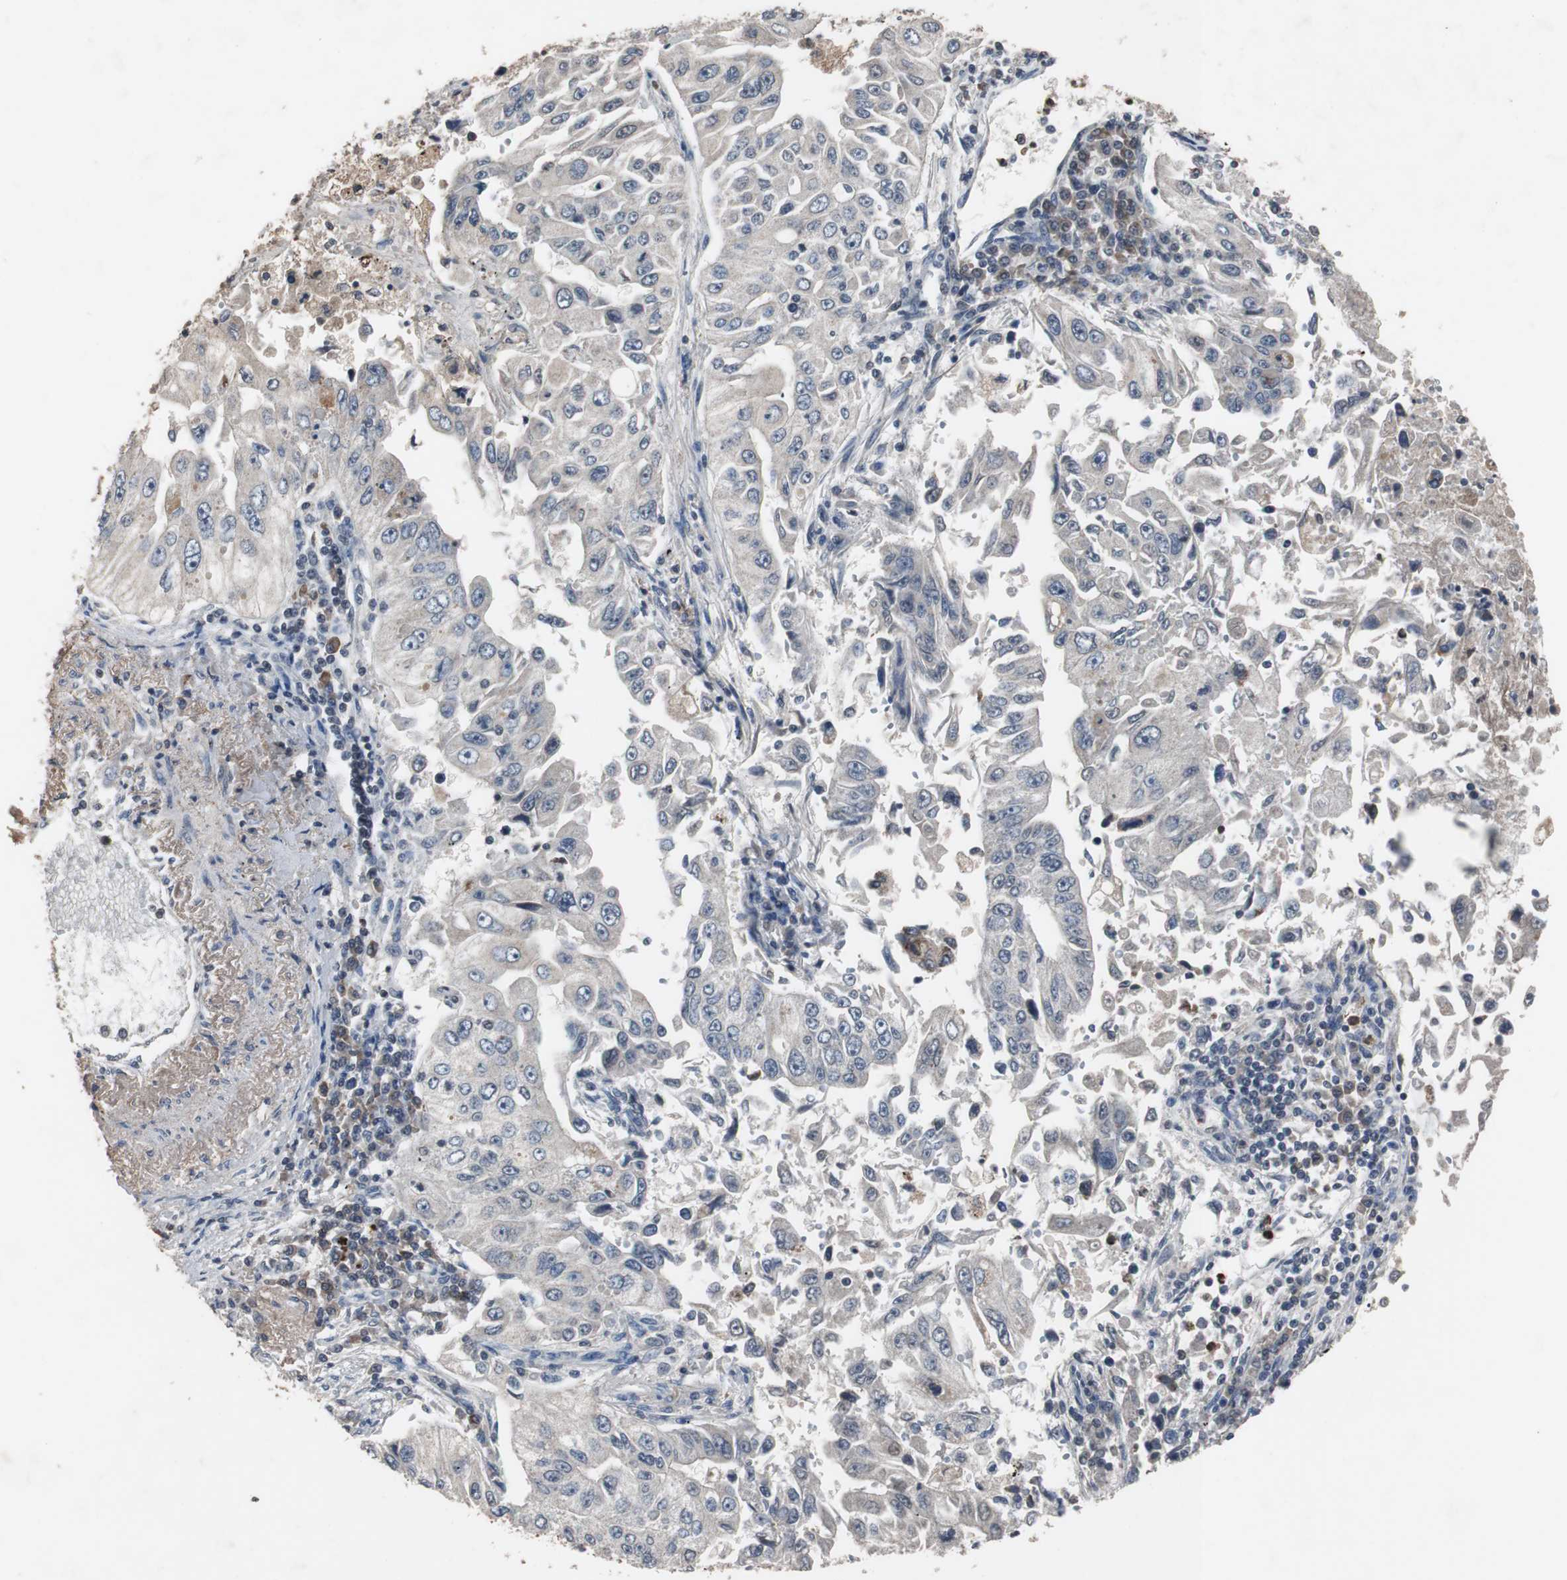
{"staining": {"intensity": "weak", "quantity": "25%-75%", "location": "cytoplasmic/membranous"}, "tissue": "lung cancer", "cell_type": "Tumor cells", "image_type": "cancer", "snomed": [{"axis": "morphology", "description": "Adenocarcinoma, NOS"}, {"axis": "topography", "description": "Lung"}], "caption": "The histopathology image shows staining of lung adenocarcinoma, revealing weak cytoplasmic/membranous protein positivity (brown color) within tumor cells.", "gene": "ADNP2", "patient": {"sex": "male", "age": 84}}